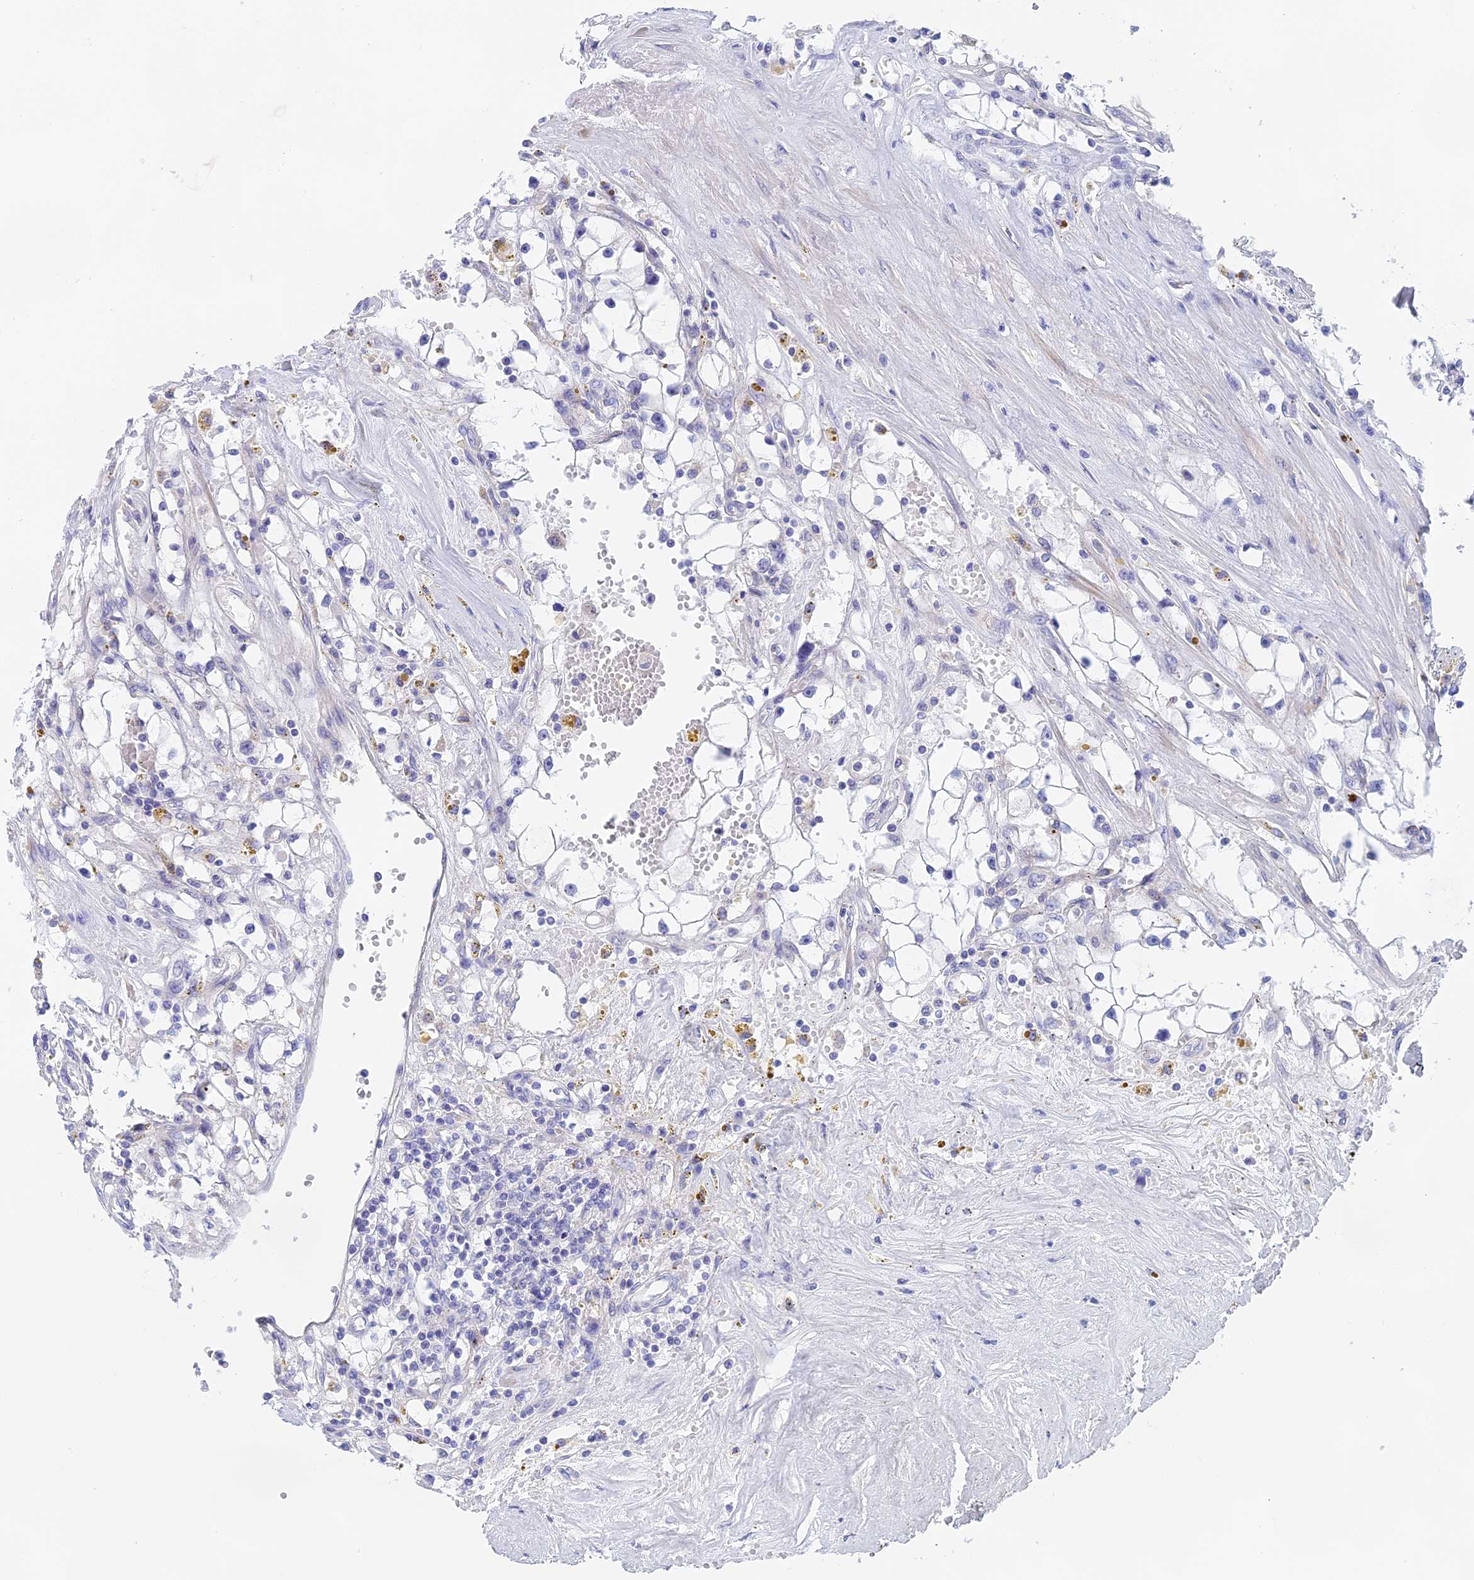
{"staining": {"intensity": "negative", "quantity": "none", "location": "none"}, "tissue": "renal cancer", "cell_type": "Tumor cells", "image_type": "cancer", "snomed": [{"axis": "morphology", "description": "Adenocarcinoma, NOS"}, {"axis": "topography", "description": "Kidney"}], "caption": "DAB immunohistochemical staining of human adenocarcinoma (renal) displays no significant positivity in tumor cells.", "gene": "GLB1L", "patient": {"sex": "male", "age": 56}}